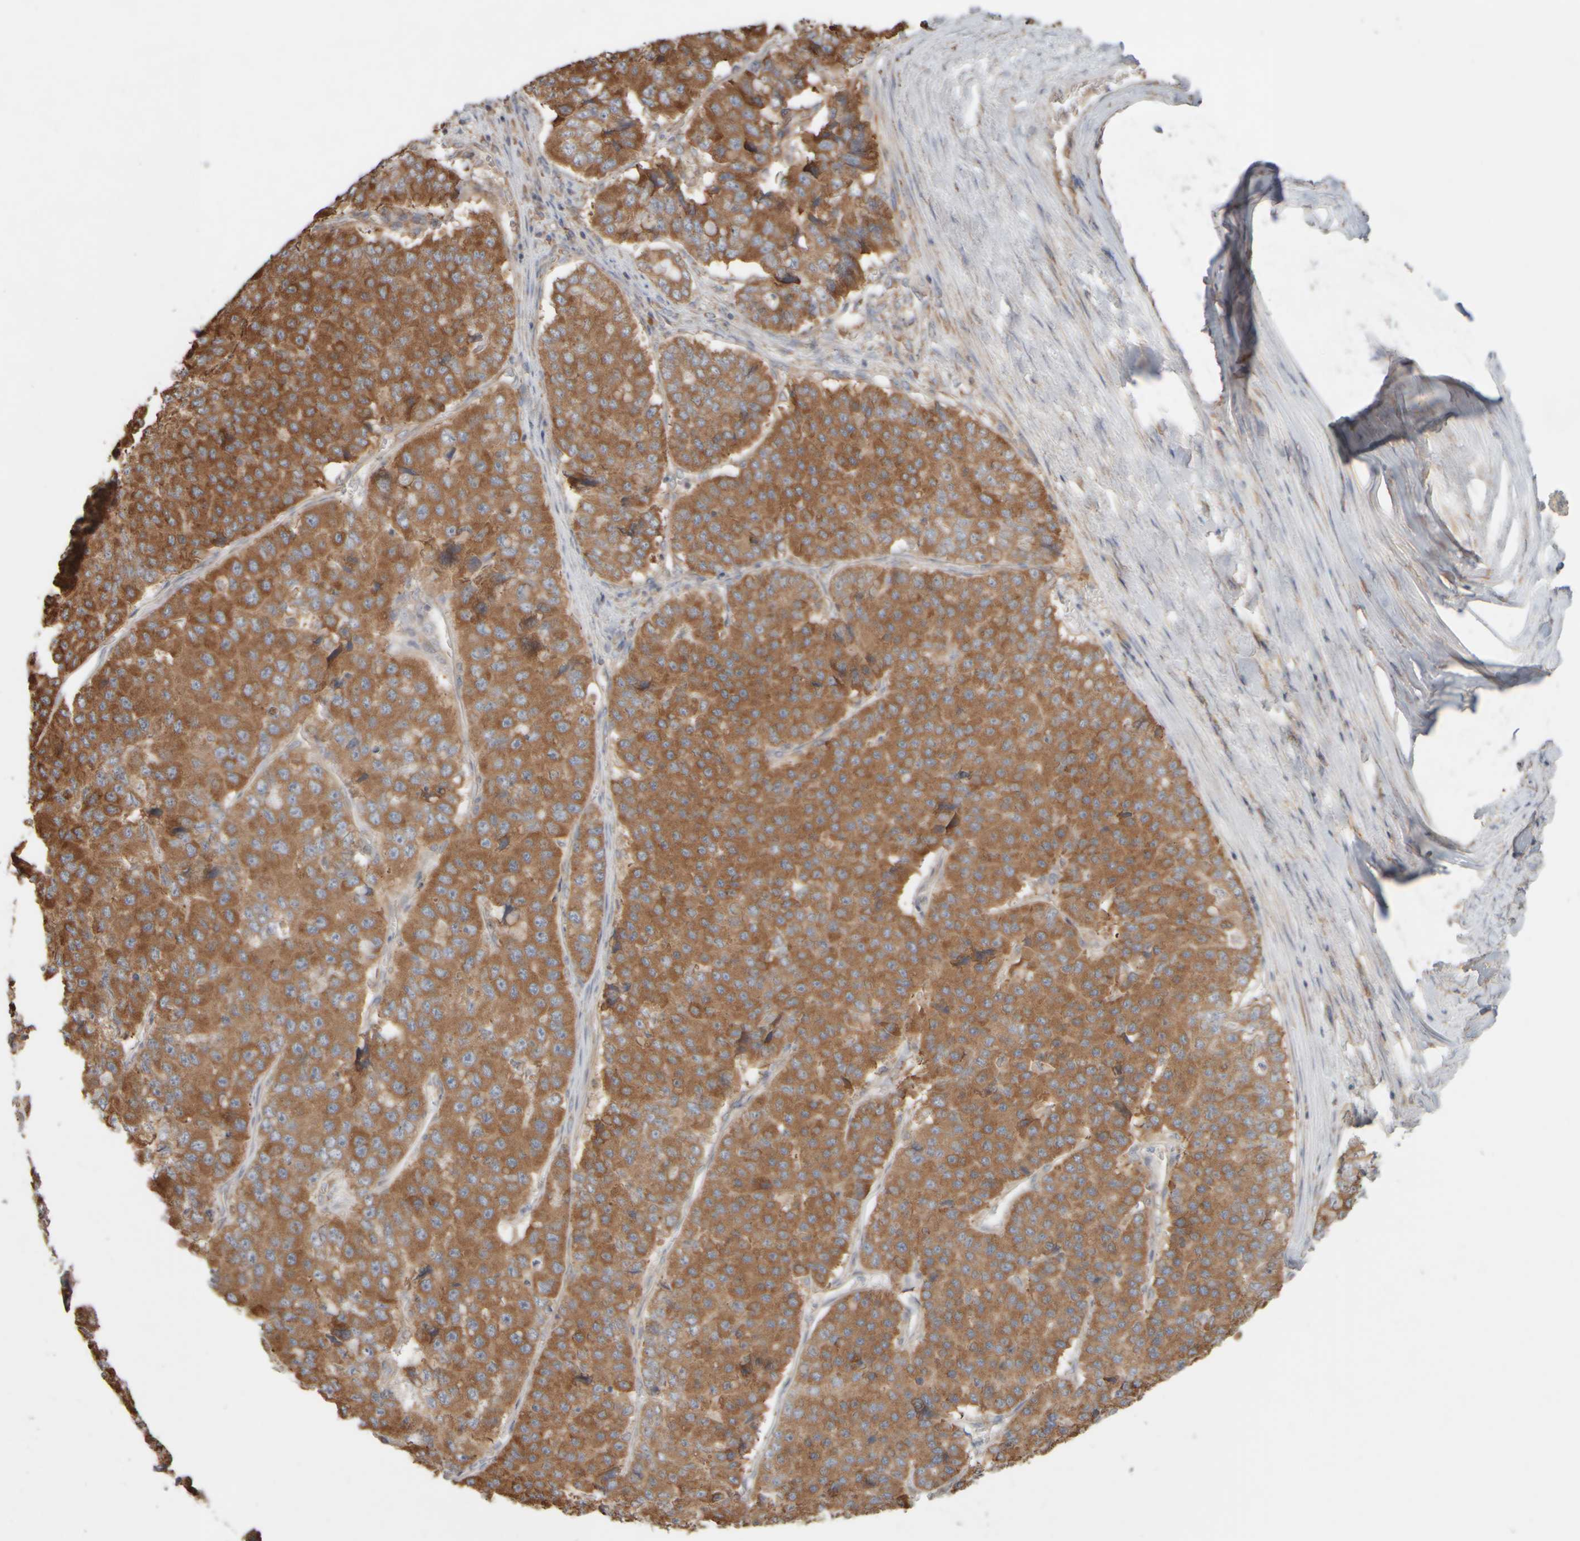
{"staining": {"intensity": "strong", "quantity": ">75%", "location": "cytoplasmic/membranous"}, "tissue": "pancreatic cancer", "cell_type": "Tumor cells", "image_type": "cancer", "snomed": [{"axis": "morphology", "description": "Adenocarcinoma, NOS"}, {"axis": "topography", "description": "Pancreas"}], "caption": "Immunohistochemistry of pancreatic adenocarcinoma displays high levels of strong cytoplasmic/membranous positivity in about >75% of tumor cells. The staining was performed using DAB (3,3'-diaminobenzidine), with brown indicating positive protein expression. Nuclei are stained blue with hematoxylin.", "gene": "EIF2B3", "patient": {"sex": "male", "age": 50}}